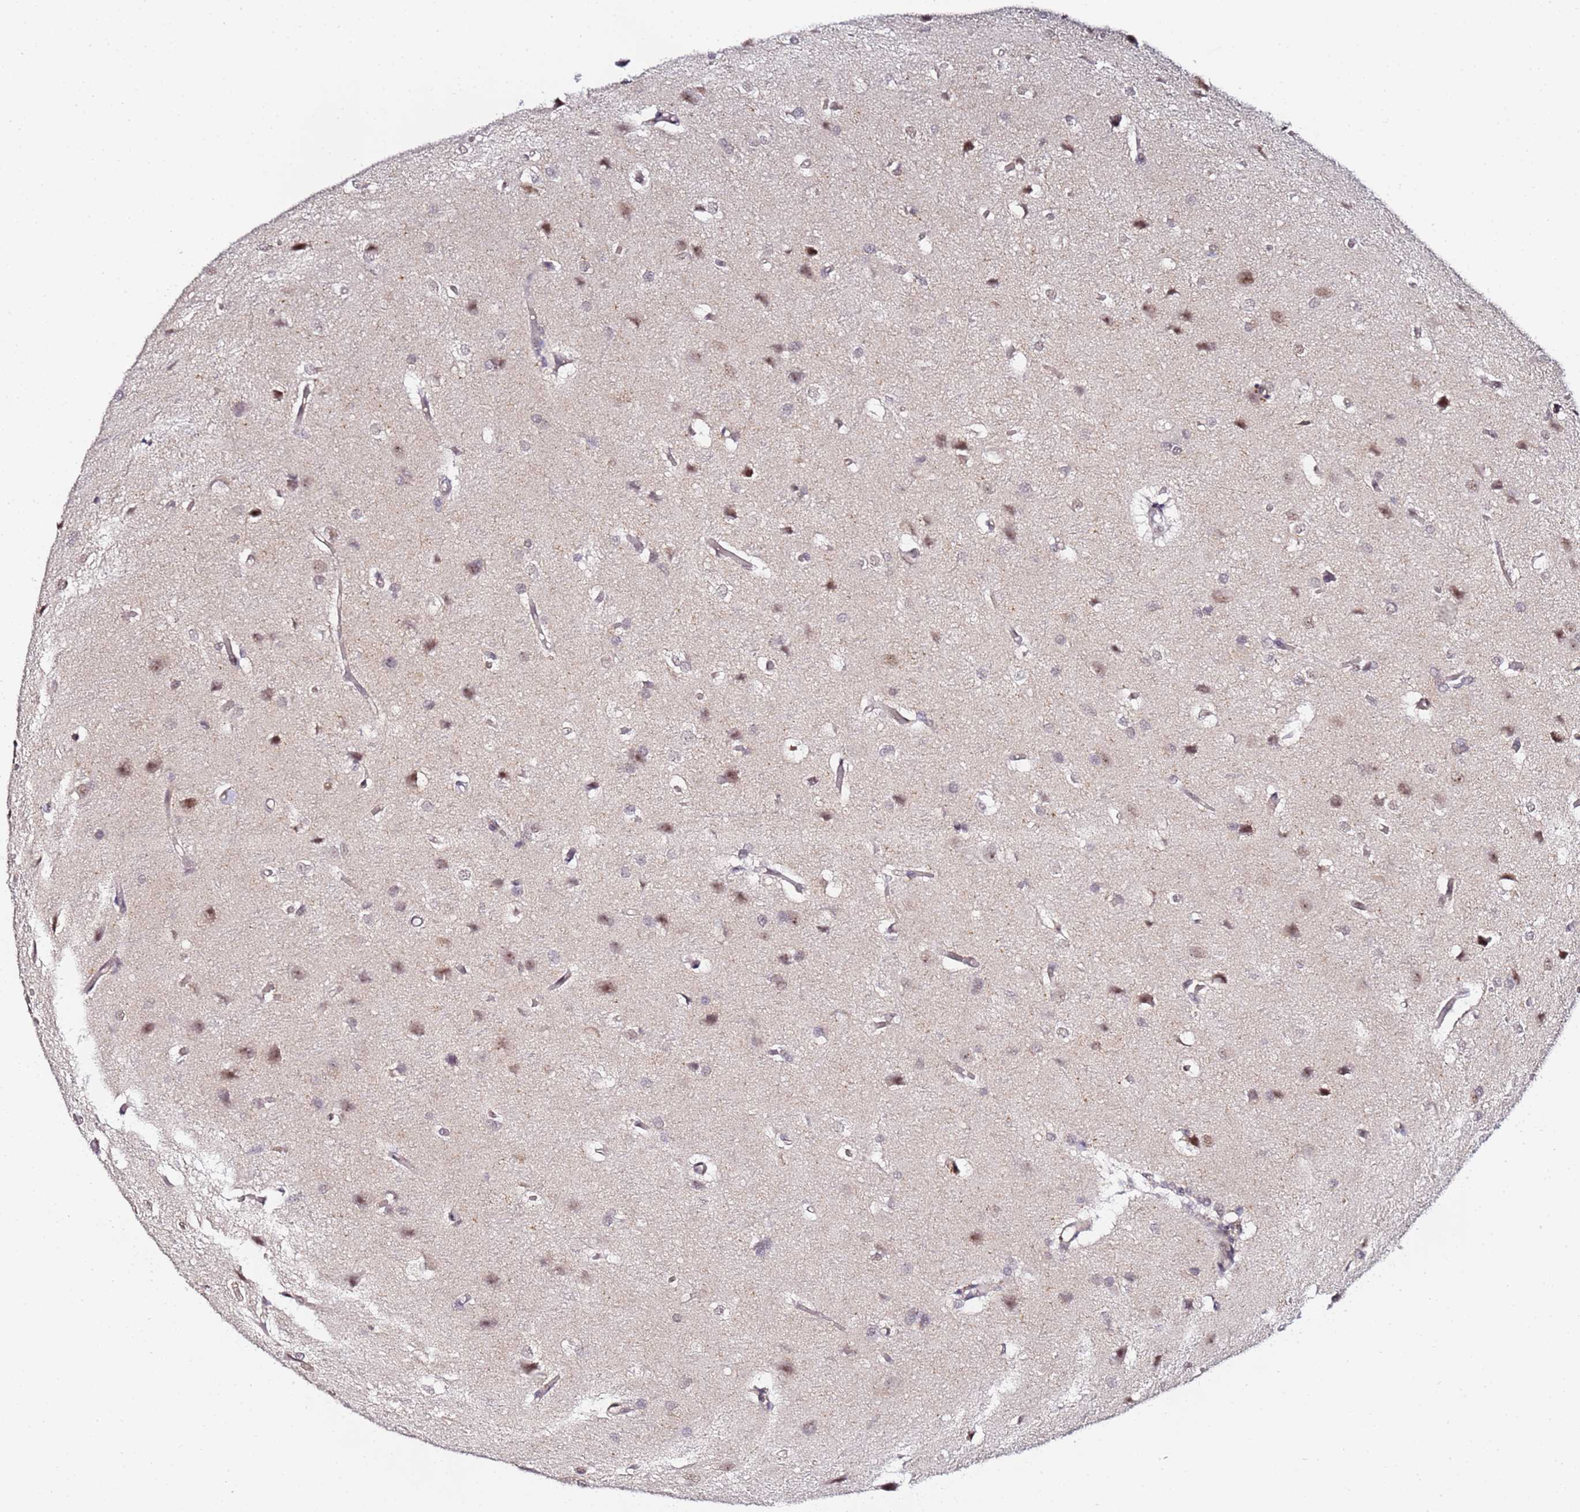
{"staining": {"intensity": "weak", "quantity": "<25%", "location": "nuclear"}, "tissue": "glioma", "cell_type": "Tumor cells", "image_type": "cancer", "snomed": [{"axis": "morphology", "description": "Glioma, malignant, High grade"}, {"axis": "topography", "description": "Brain"}], "caption": "This is an immunohistochemistry (IHC) photomicrograph of glioma. There is no expression in tumor cells.", "gene": "LSM3", "patient": {"sex": "female", "age": 50}}